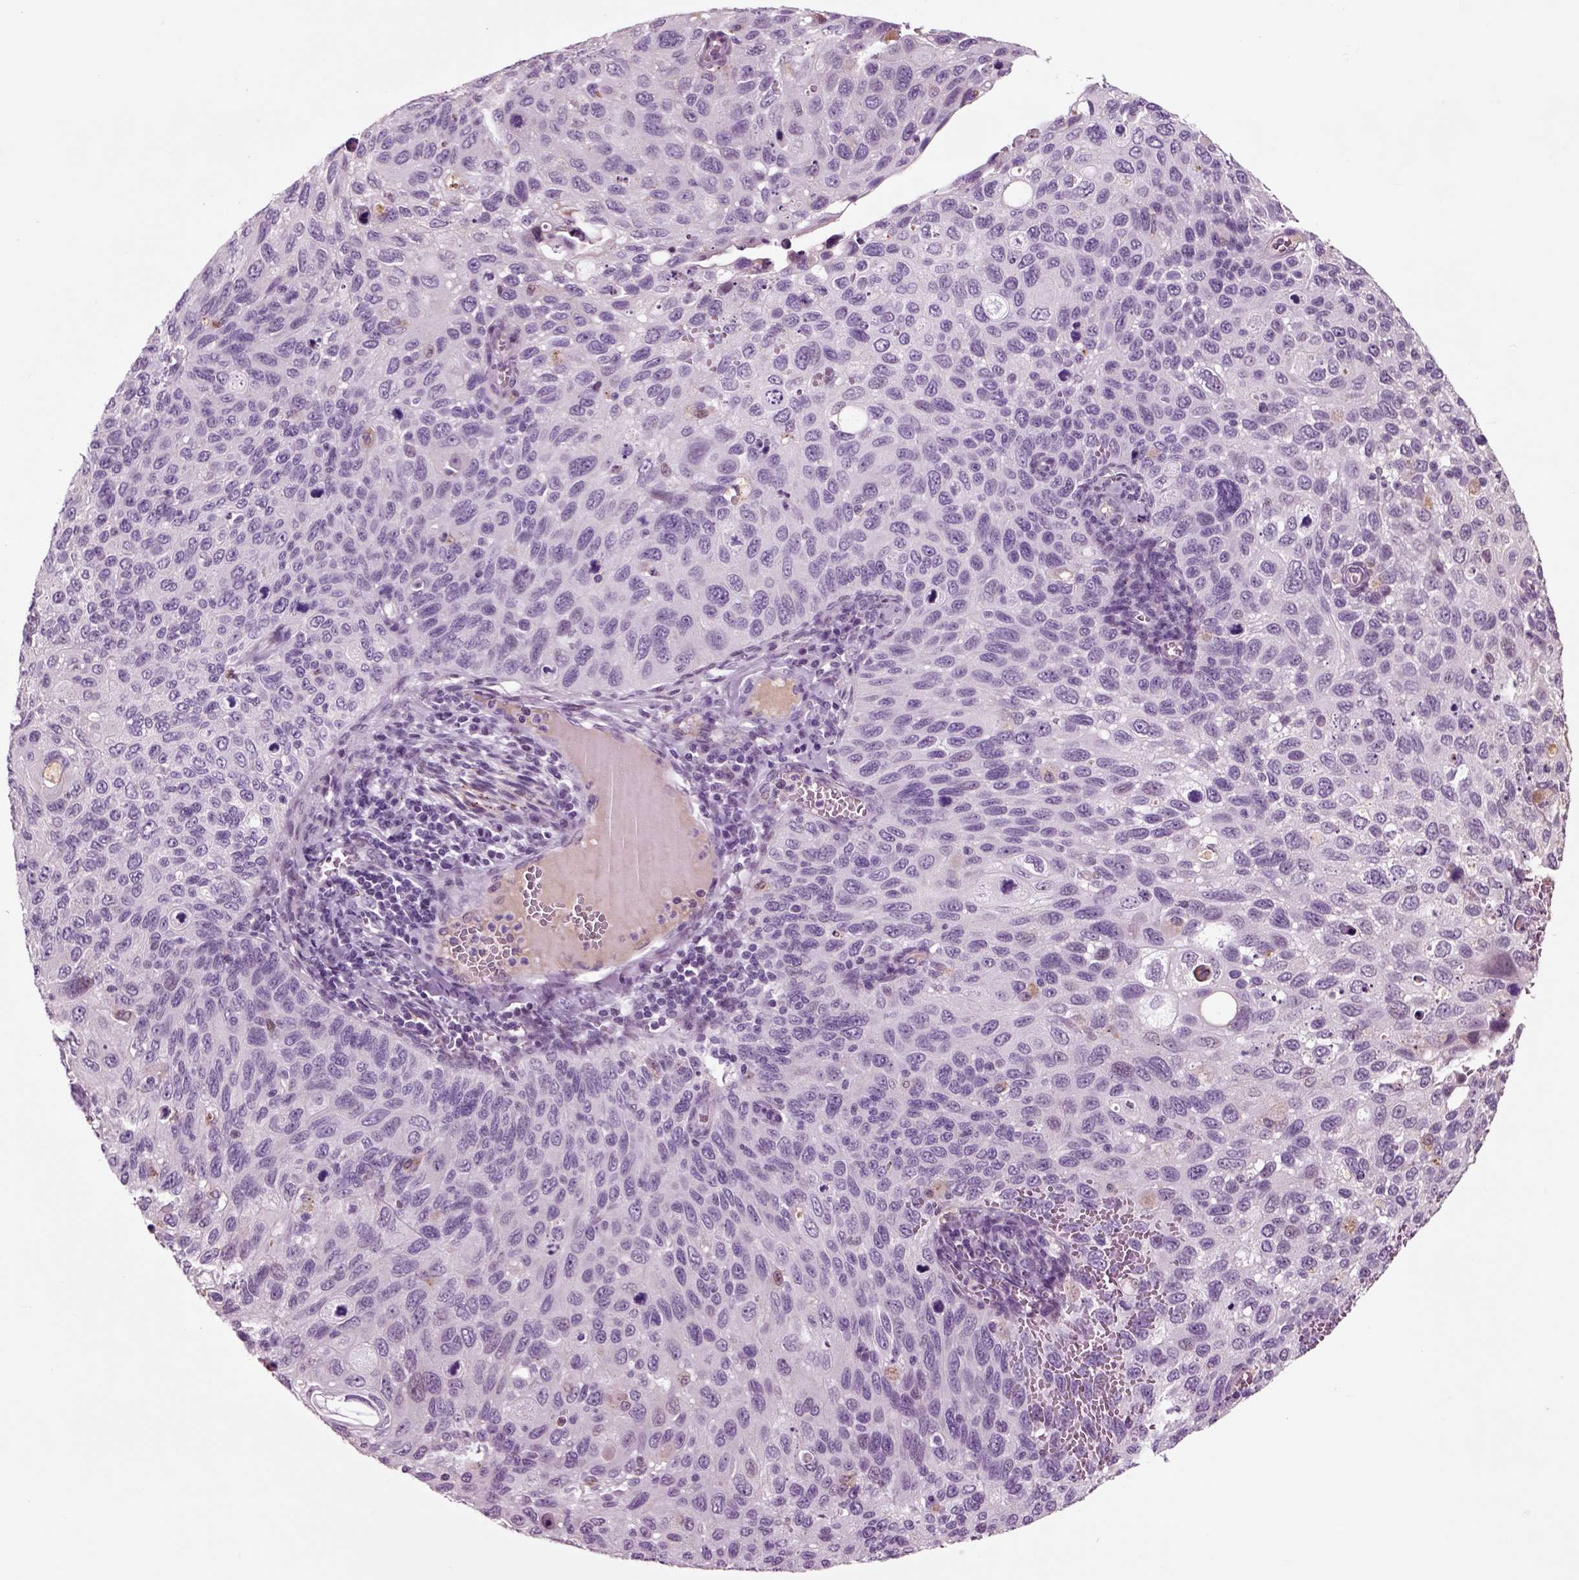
{"staining": {"intensity": "negative", "quantity": "none", "location": "none"}, "tissue": "cervical cancer", "cell_type": "Tumor cells", "image_type": "cancer", "snomed": [{"axis": "morphology", "description": "Squamous cell carcinoma, NOS"}, {"axis": "topography", "description": "Cervix"}], "caption": "Protein analysis of cervical cancer displays no significant positivity in tumor cells. (IHC, brightfield microscopy, high magnification).", "gene": "CHGB", "patient": {"sex": "female", "age": 70}}